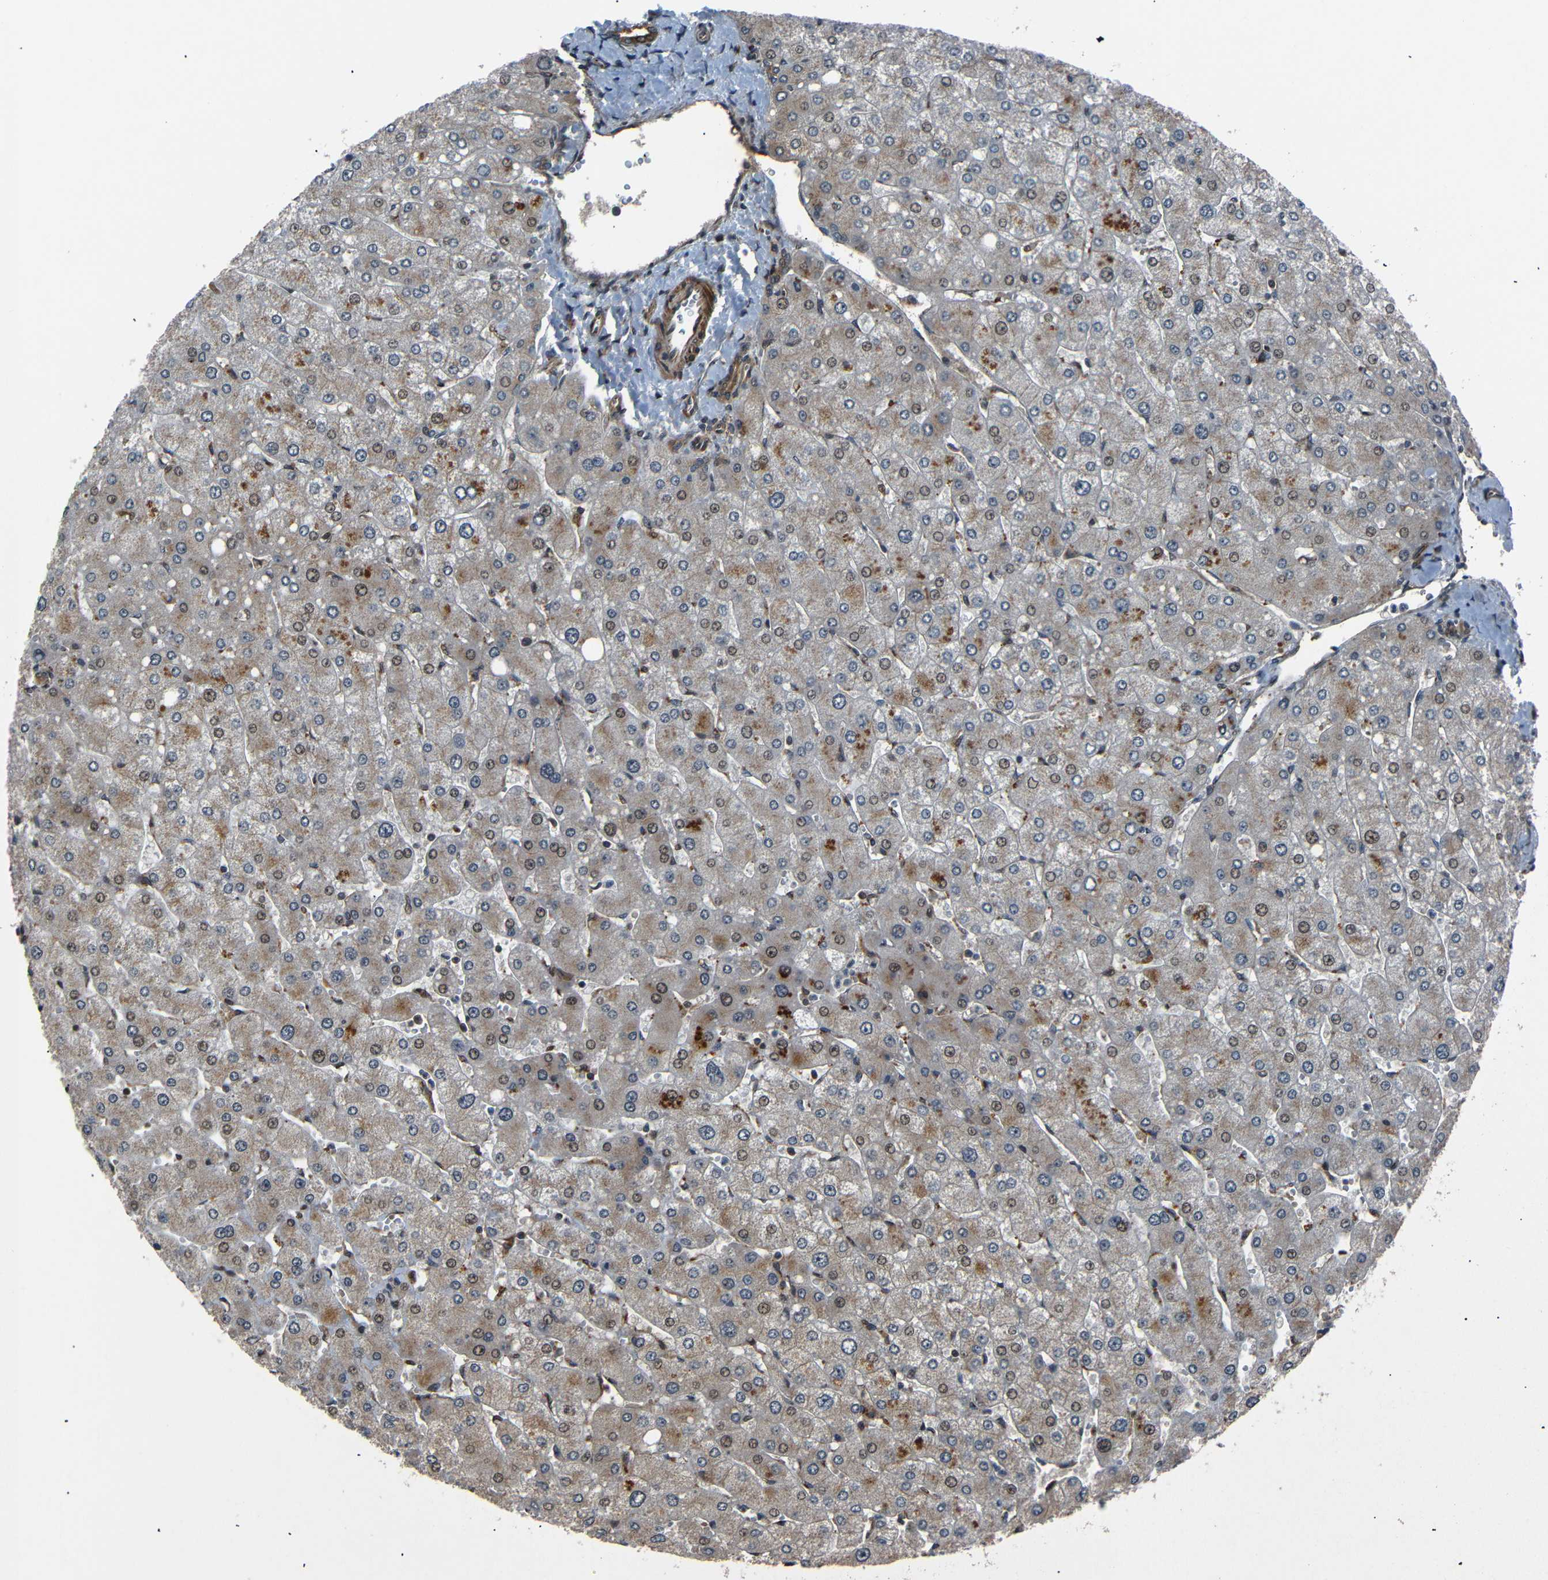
{"staining": {"intensity": "moderate", "quantity": ">75%", "location": "cytoplasmic/membranous"}, "tissue": "liver", "cell_type": "Cholangiocytes", "image_type": "normal", "snomed": [{"axis": "morphology", "description": "Normal tissue, NOS"}, {"axis": "topography", "description": "Liver"}], "caption": "Moderate cytoplasmic/membranous positivity is appreciated in about >75% of cholangiocytes in normal liver. The staining was performed using DAB (3,3'-diaminobenzidine), with brown indicating positive protein expression. Nuclei are stained blue with hematoxylin.", "gene": "AKAP9", "patient": {"sex": "male", "age": 55}}